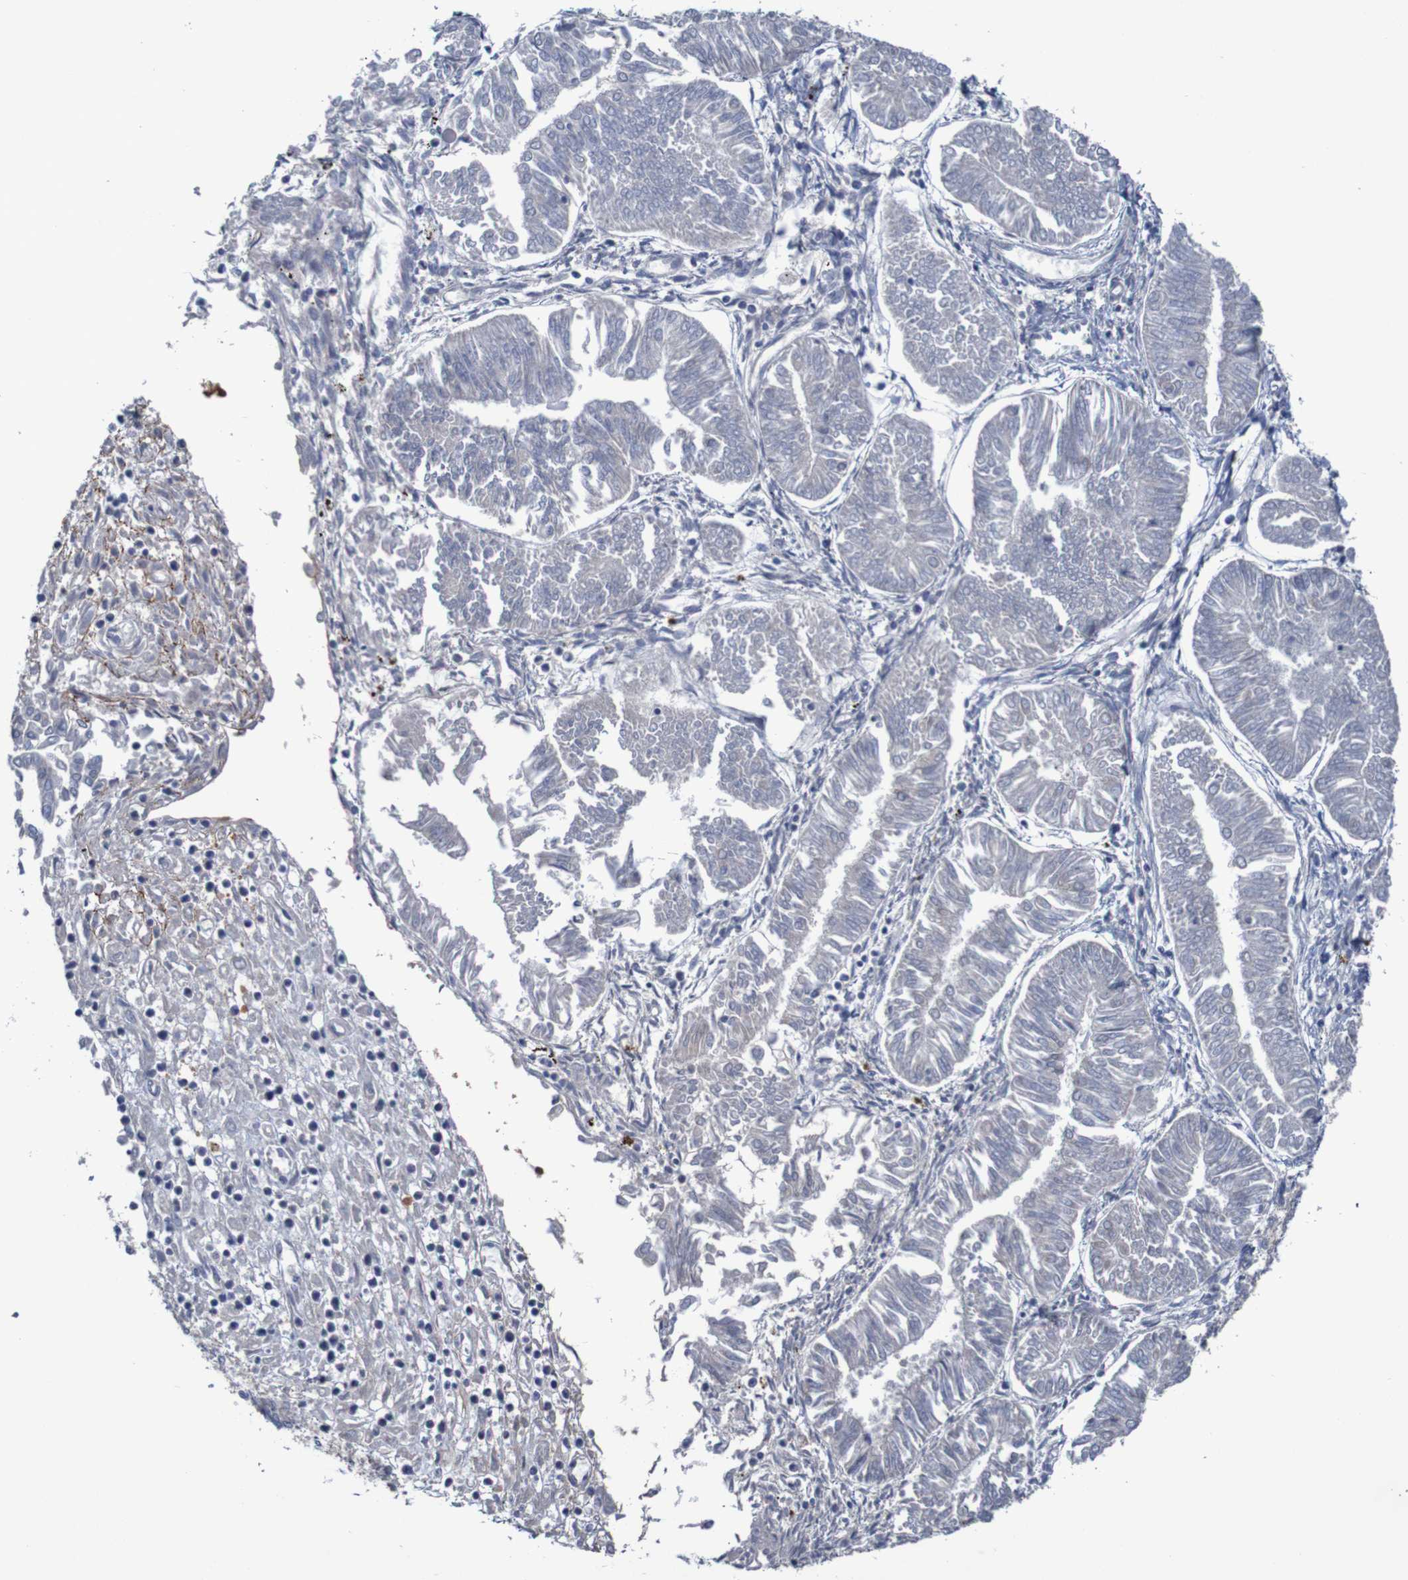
{"staining": {"intensity": "negative", "quantity": "none", "location": "none"}, "tissue": "endometrial cancer", "cell_type": "Tumor cells", "image_type": "cancer", "snomed": [{"axis": "morphology", "description": "Adenocarcinoma, NOS"}, {"axis": "topography", "description": "Endometrium"}], "caption": "An immunohistochemistry image of endometrial adenocarcinoma is shown. There is no staining in tumor cells of endometrial adenocarcinoma.", "gene": "ANGPT4", "patient": {"sex": "female", "age": 53}}